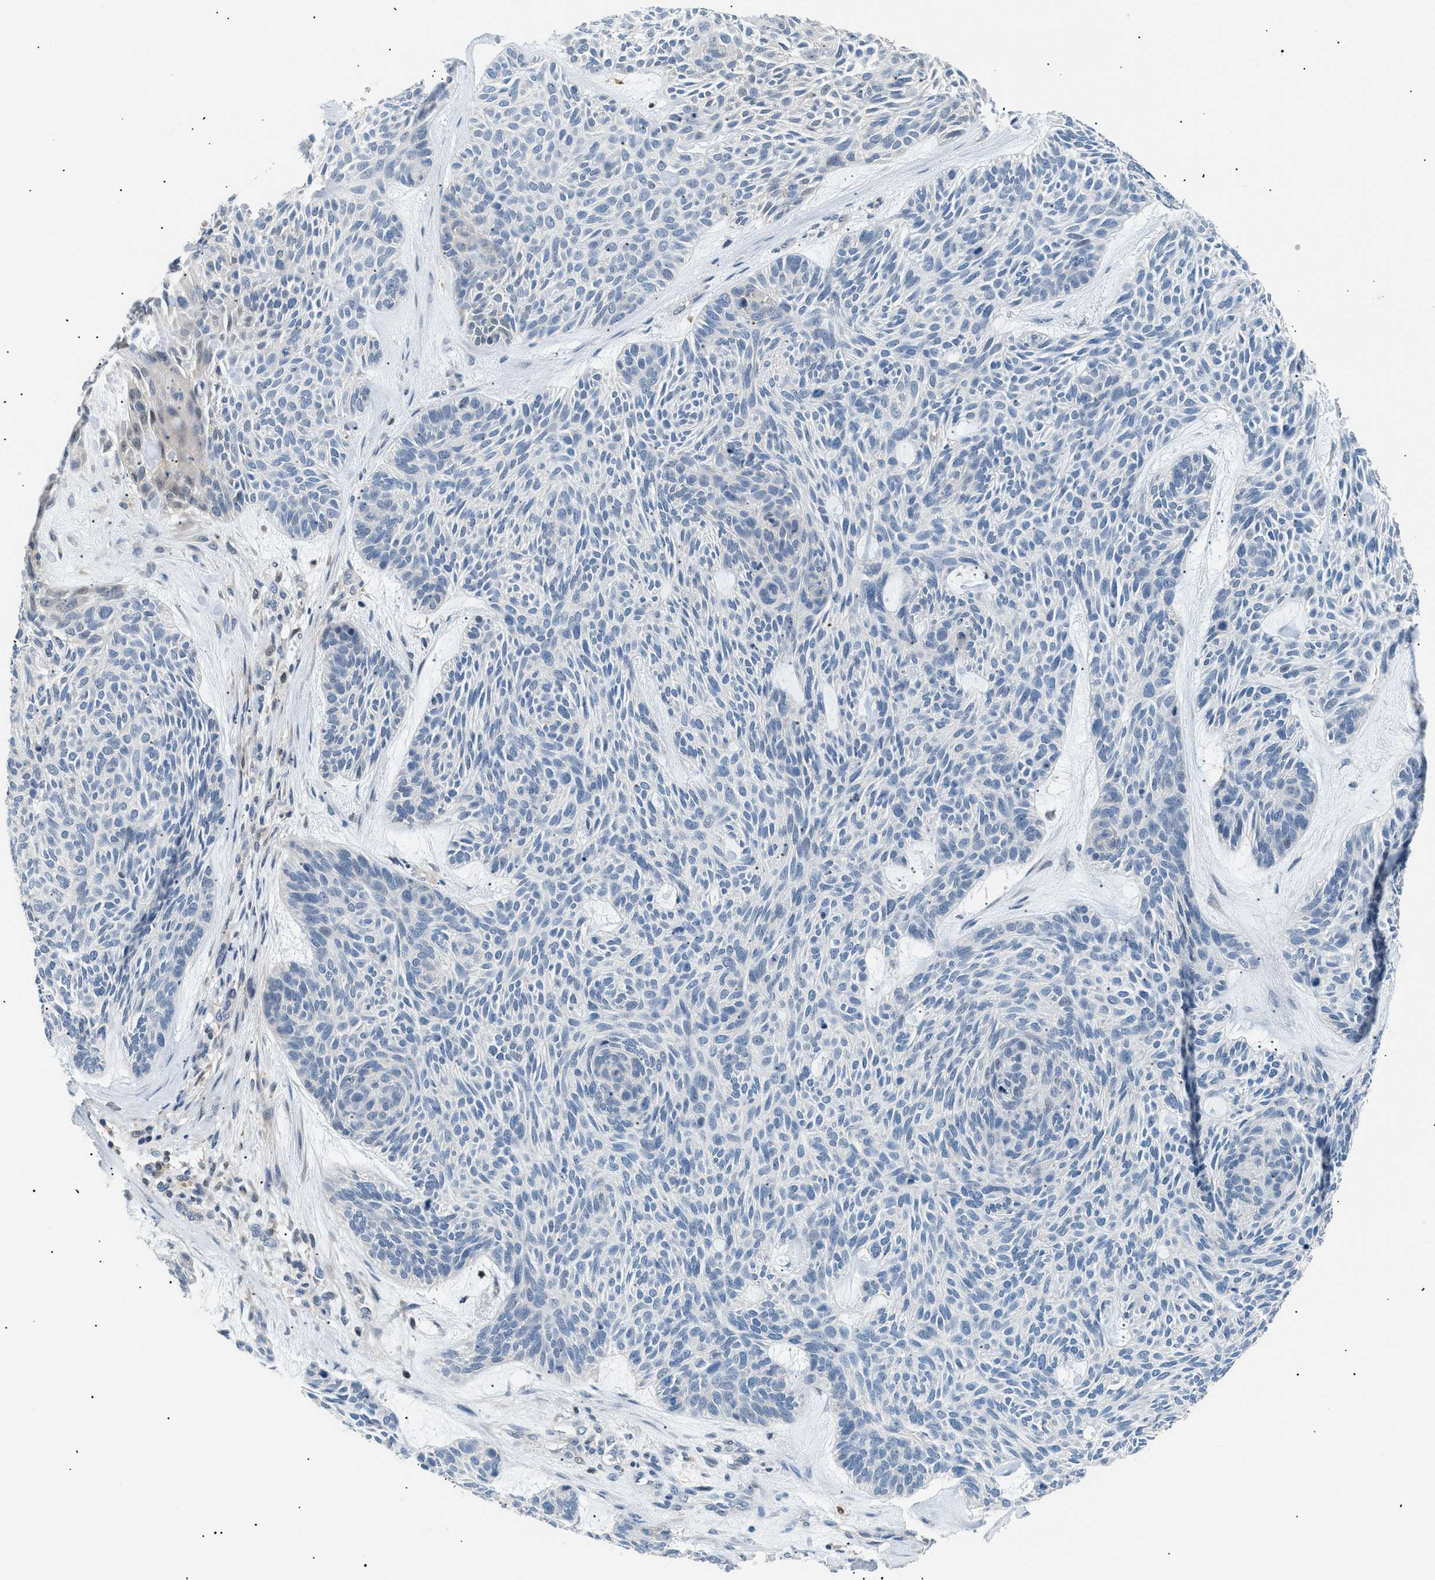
{"staining": {"intensity": "negative", "quantity": "none", "location": "none"}, "tissue": "skin cancer", "cell_type": "Tumor cells", "image_type": "cancer", "snomed": [{"axis": "morphology", "description": "Basal cell carcinoma"}, {"axis": "topography", "description": "Skin"}], "caption": "High magnification brightfield microscopy of skin cancer (basal cell carcinoma) stained with DAB (3,3'-diaminobenzidine) (brown) and counterstained with hematoxylin (blue): tumor cells show no significant expression. Nuclei are stained in blue.", "gene": "AKR1A1", "patient": {"sex": "male", "age": 55}}